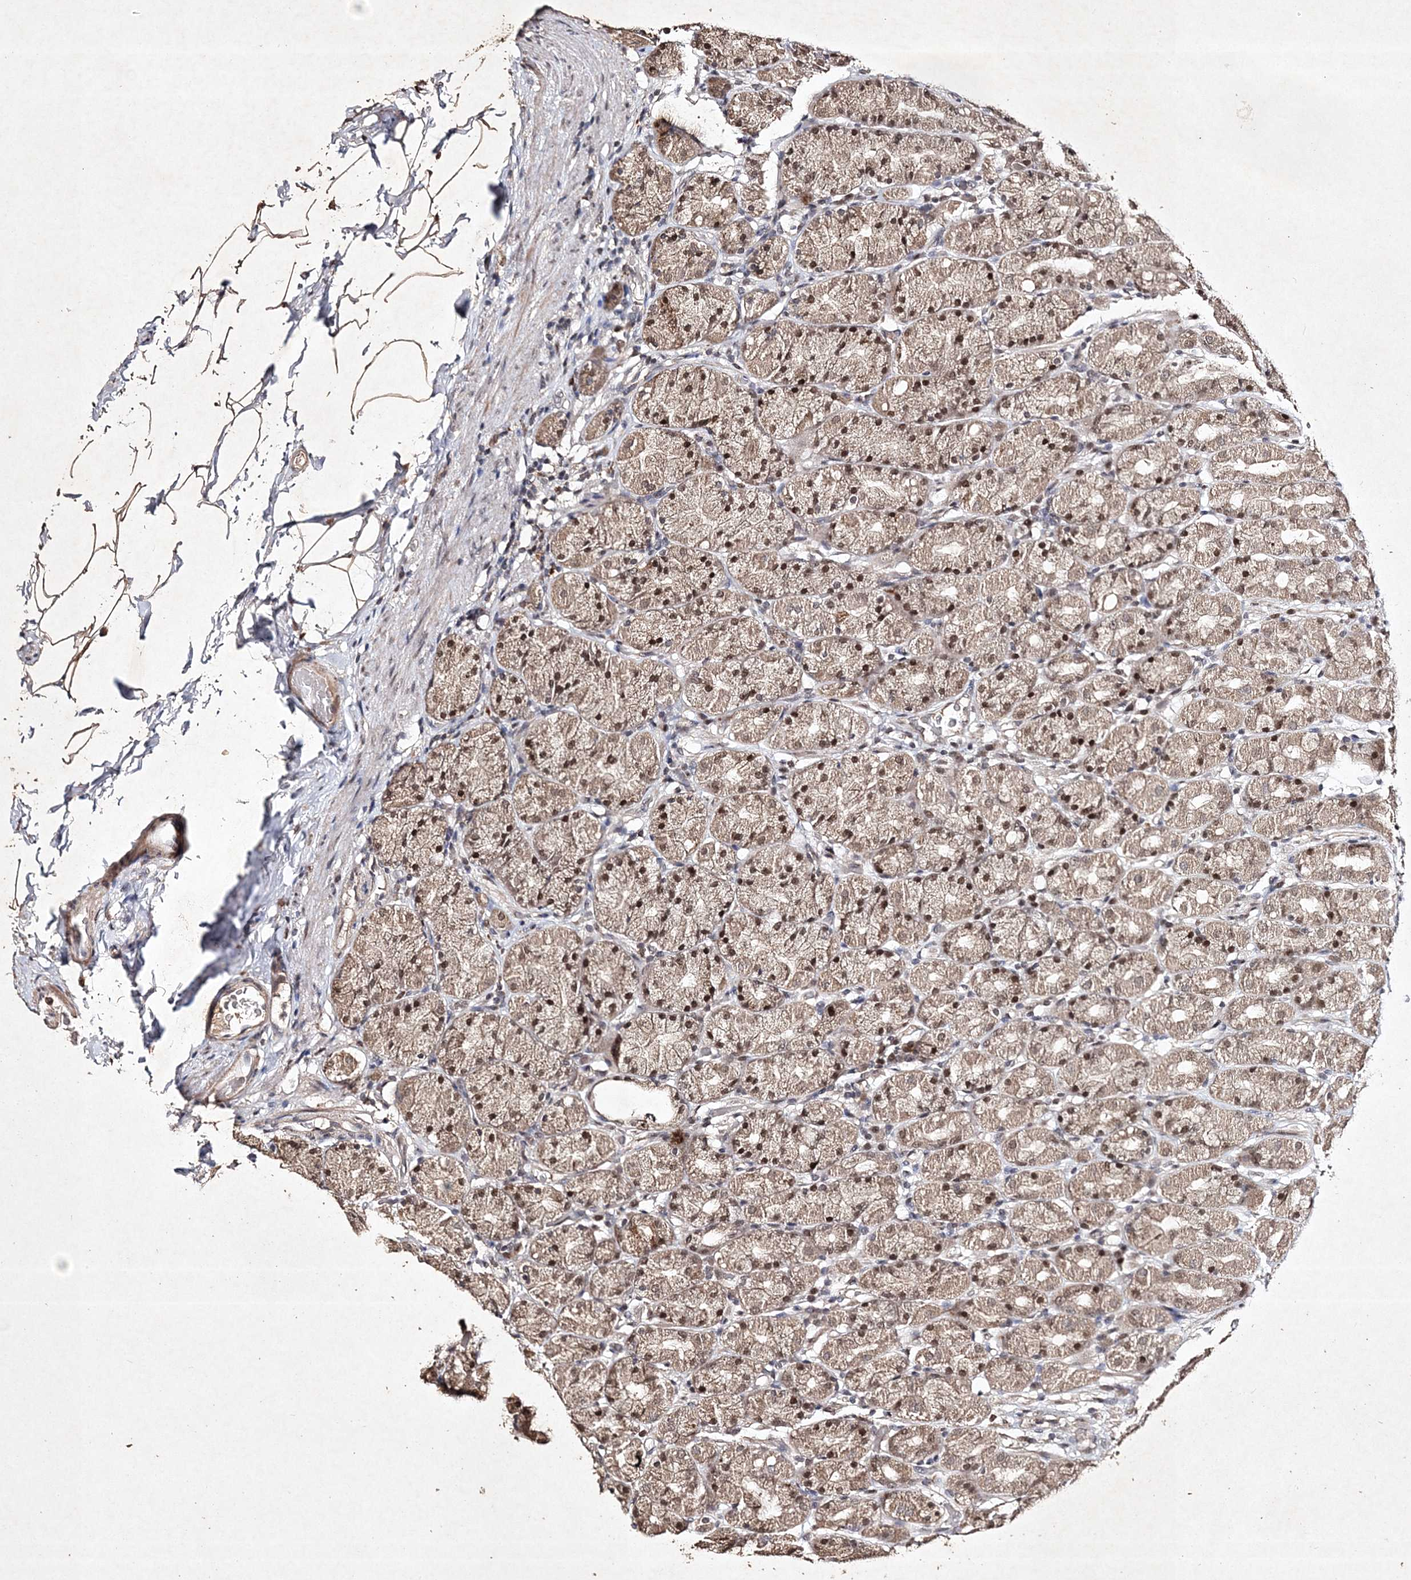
{"staining": {"intensity": "moderate", "quantity": ">75%", "location": "nuclear"}, "tissue": "stomach", "cell_type": "Glandular cells", "image_type": "normal", "snomed": [{"axis": "morphology", "description": "Normal tissue, NOS"}, {"axis": "topography", "description": "Stomach, upper"}], "caption": "The image shows staining of normal stomach, revealing moderate nuclear protein positivity (brown color) within glandular cells.", "gene": "C3orf38", "patient": {"sex": "male", "age": 68}}